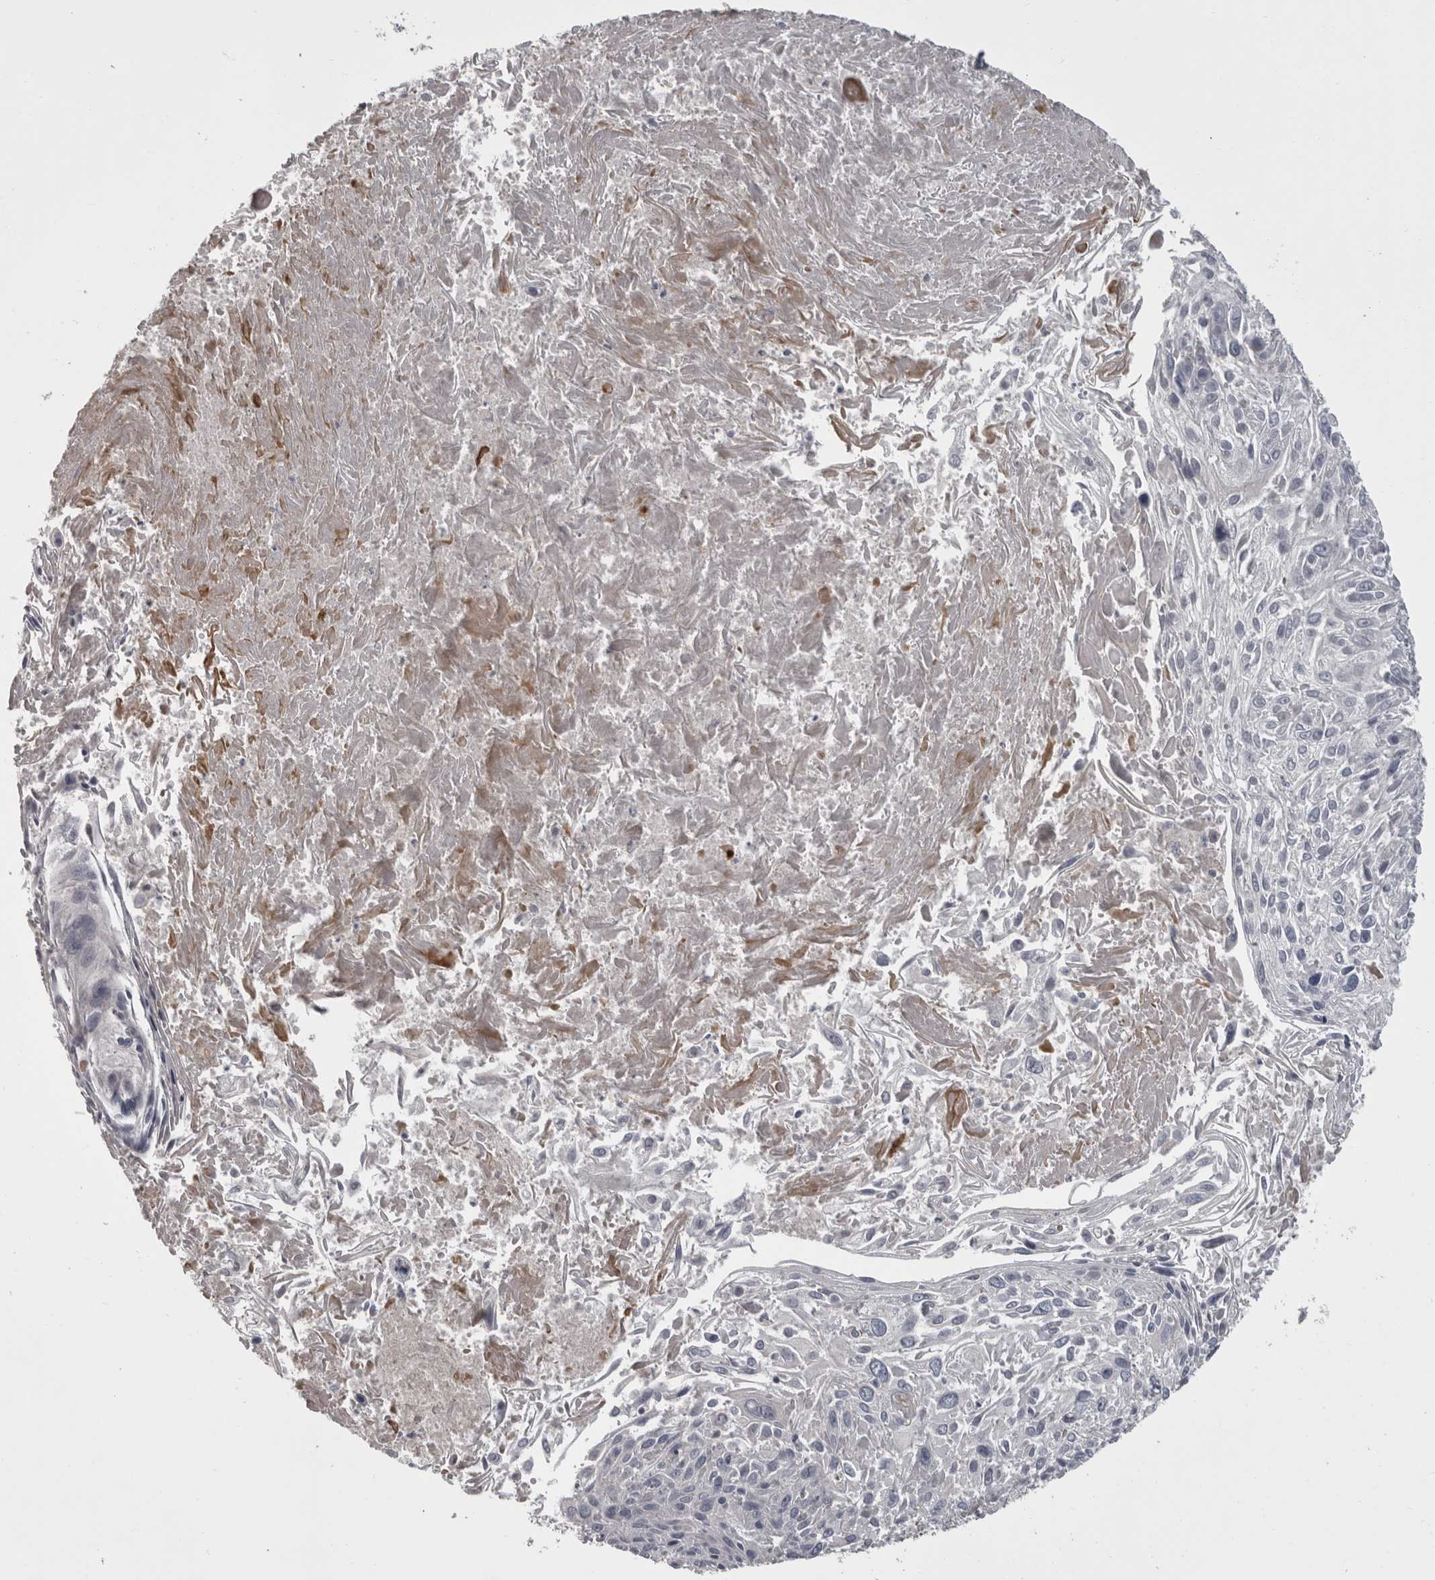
{"staining": {"intensity": "negative", "quantity": "none", "location": "none"}, "tissue": "cervical cancer", "cell_type": "Tumor cells", "image_type": "cancer", "snomed": [{"axis": "morphology", "description": "Squamous cell carcinoma, NOS"}, {"axis": "topography", "description": "Cervix"}], "caption": "A histopathology image of human cervical cancer (squamous cell carcinoma) is negative for staining in tumor cells.", "gene": "APRT", "patient": {"sex": "female", "age": 51}}